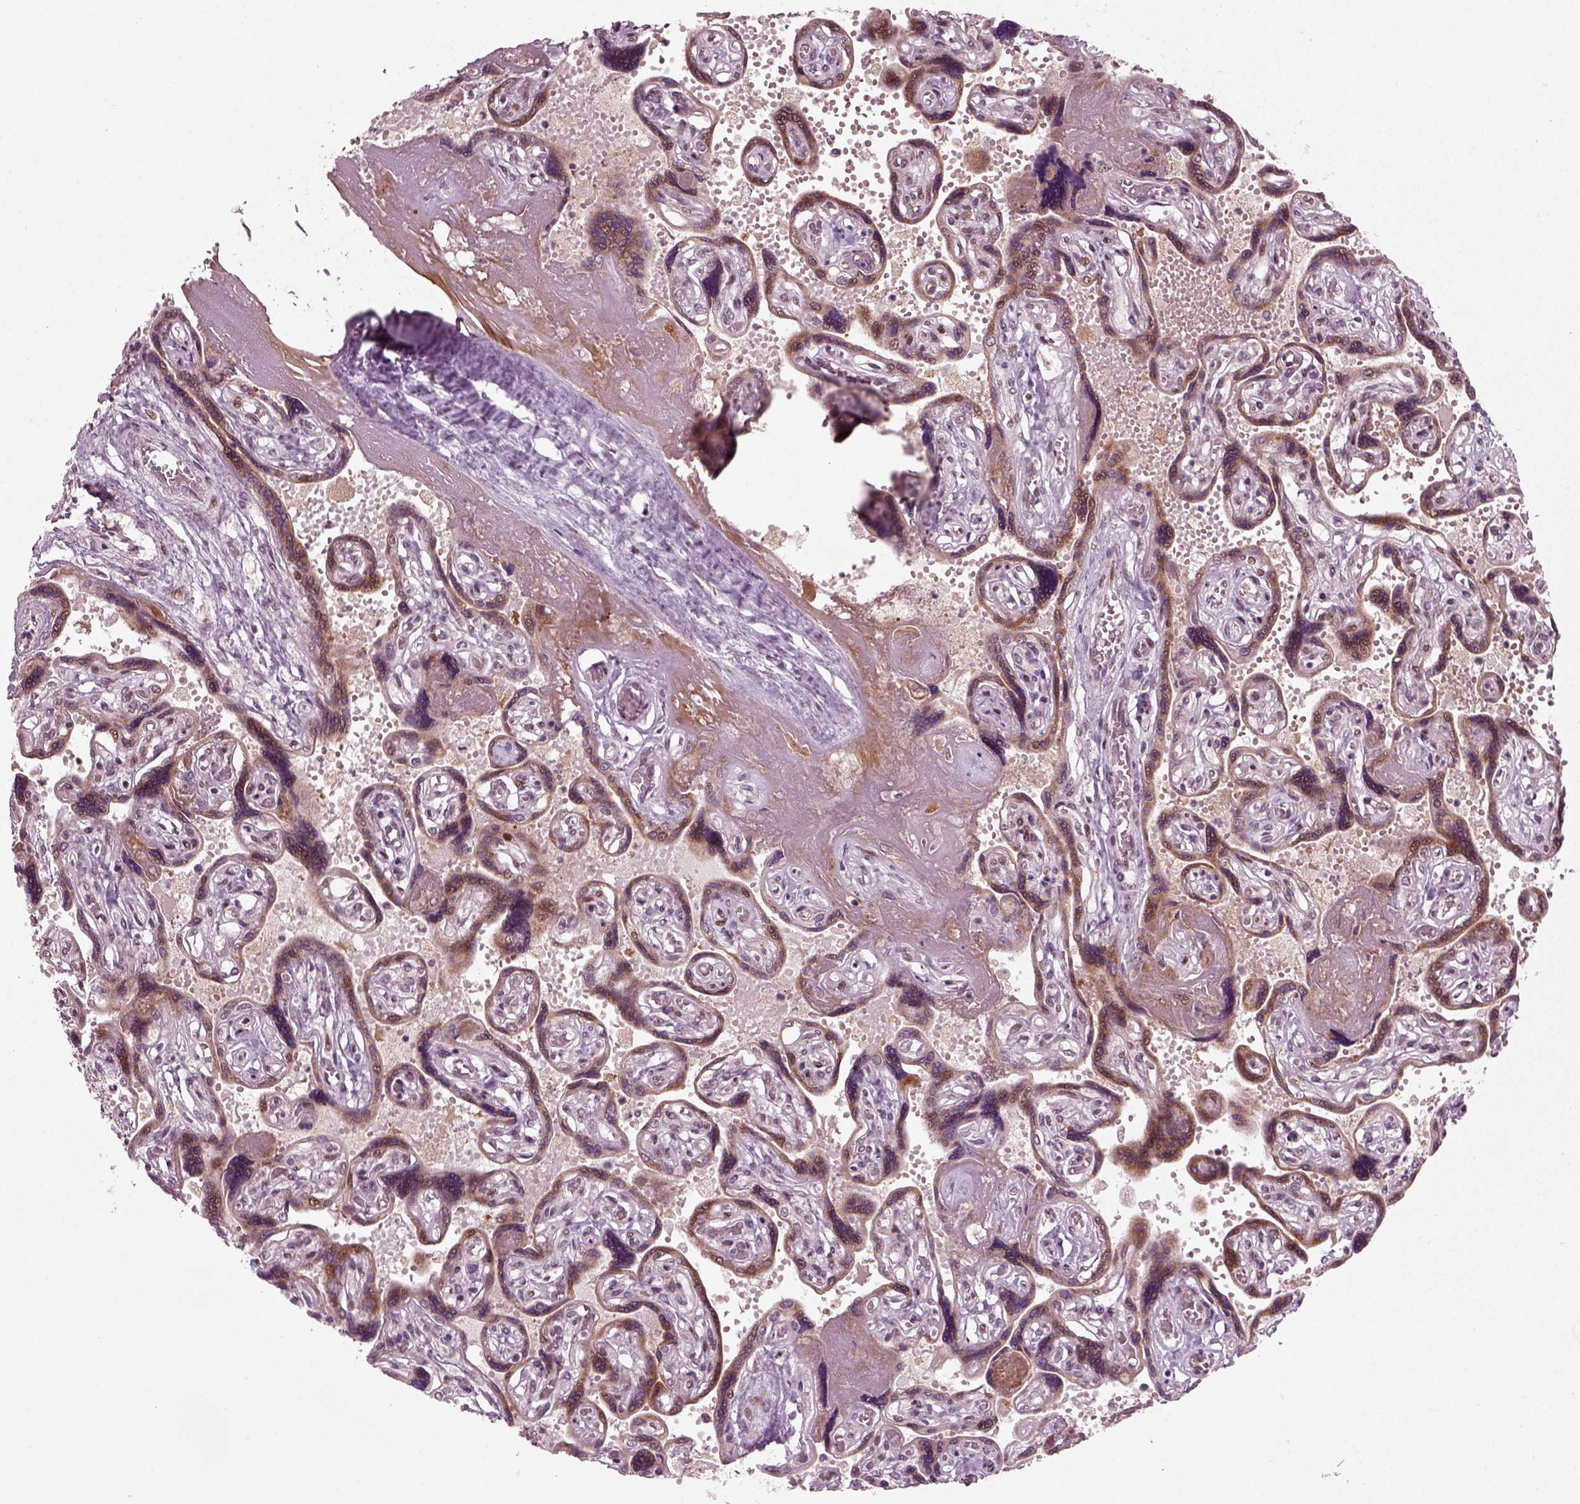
{"staining": {"intensity": "negative", "quantity": "none", "location": "none"}, "tissue": "placenta", "cell_type": "Decidual cells", "image_type": "normal", "snomed": [{"axis": "morphology", "description": "Normal tissue, NOS"}, {"axis": "topography", "description": "Placenta"}], "caption": "Immunohistochemical staining of benign placenta displays no significant staining in decidual cells.", "gene": "CDC14A", "patient": {"sex": "female", "age": 32}}